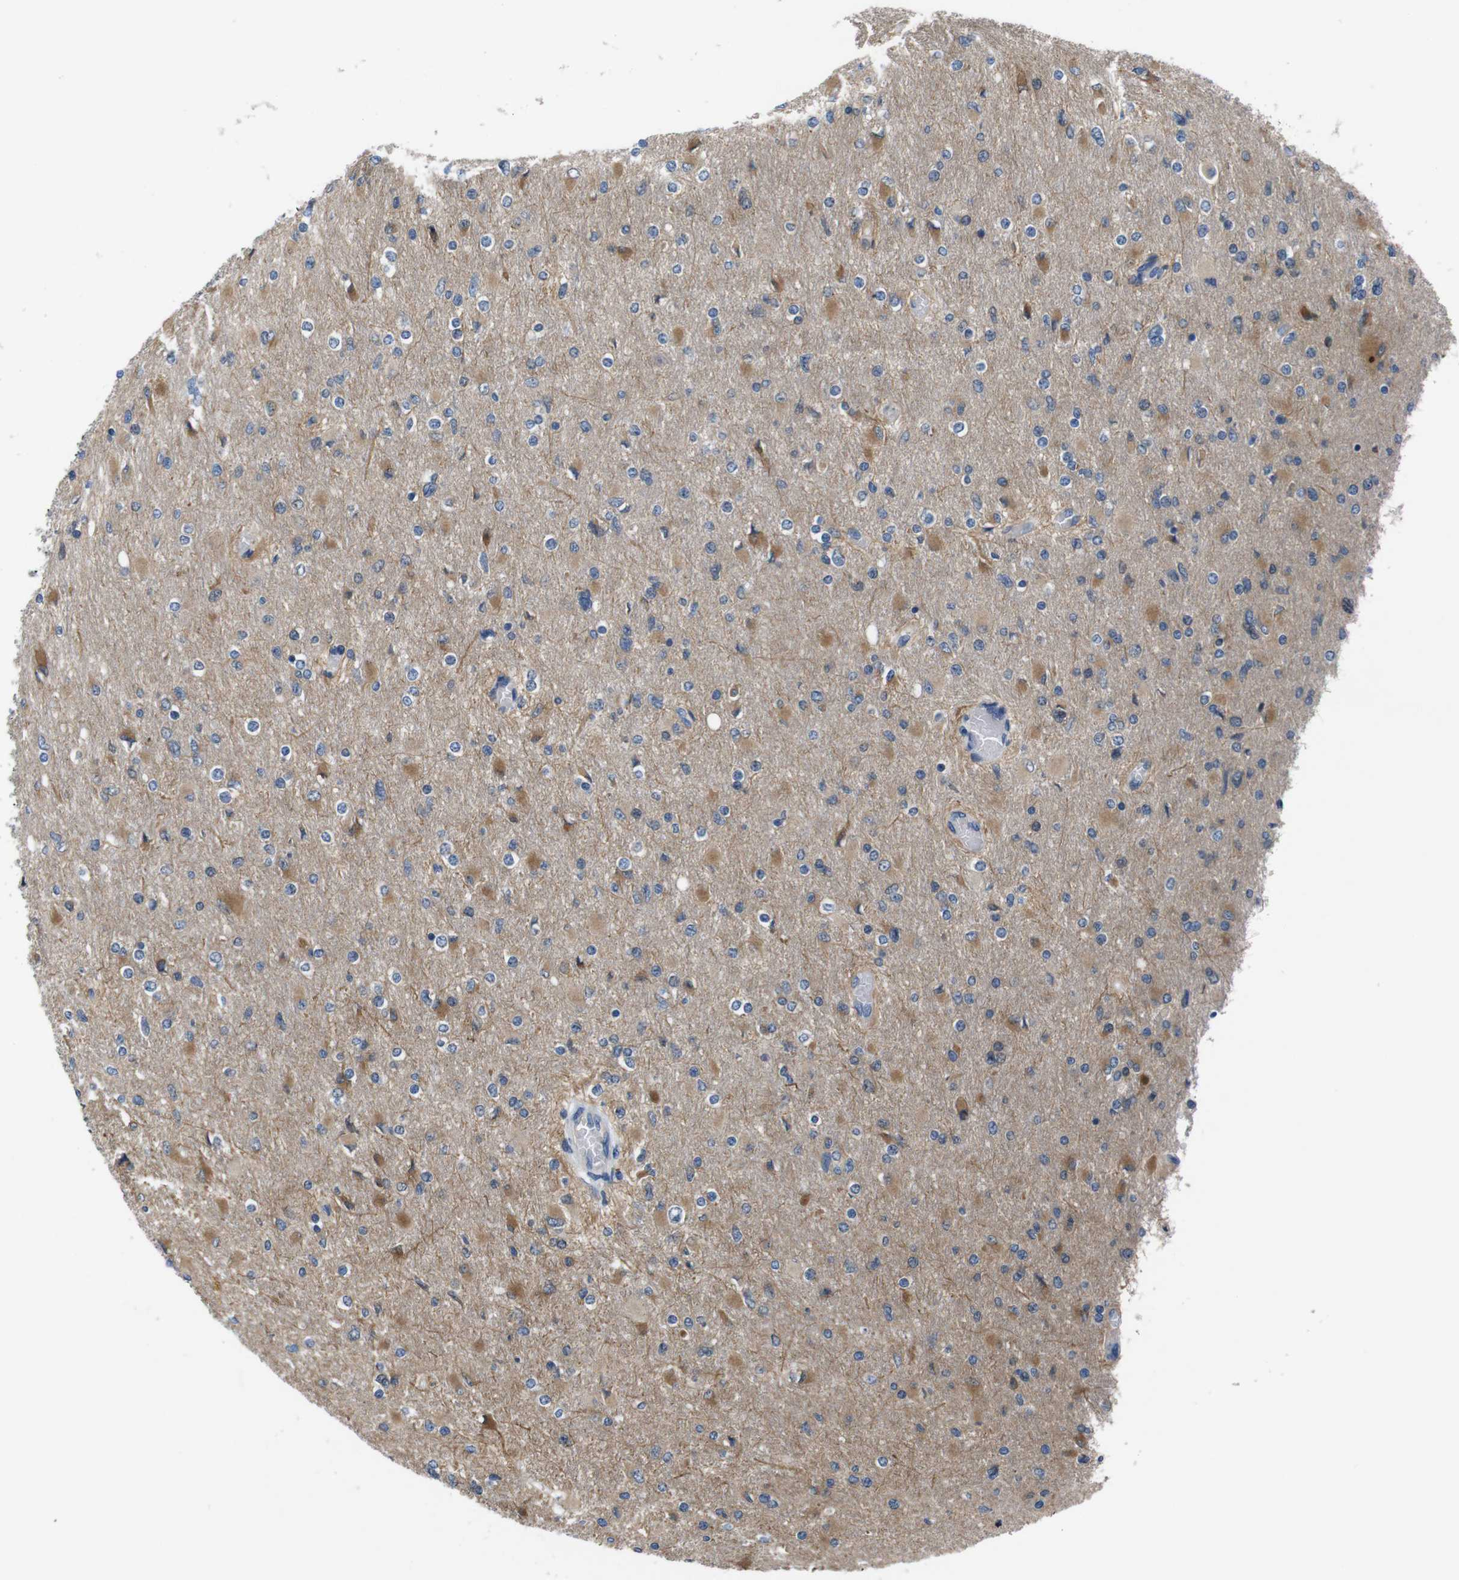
{"staining": {"intensity": "negative", "quantity": "none", "location": "none"}, "tissue": "glioma", "cell_type": "Tumor cells", "image_type": "cancer", "snomed": [{"axis": "morphology", "description": "Glioma, malignant, High grade"}, {"axis": "topography", "description": "Cerebral cortex"}], "caption": "Immunohistochemical staining of malignant high-grade glioma displays no significant staining in tumor cells.", "gene": "JAK1", "patient": {"sex": "female", "age": 36}}